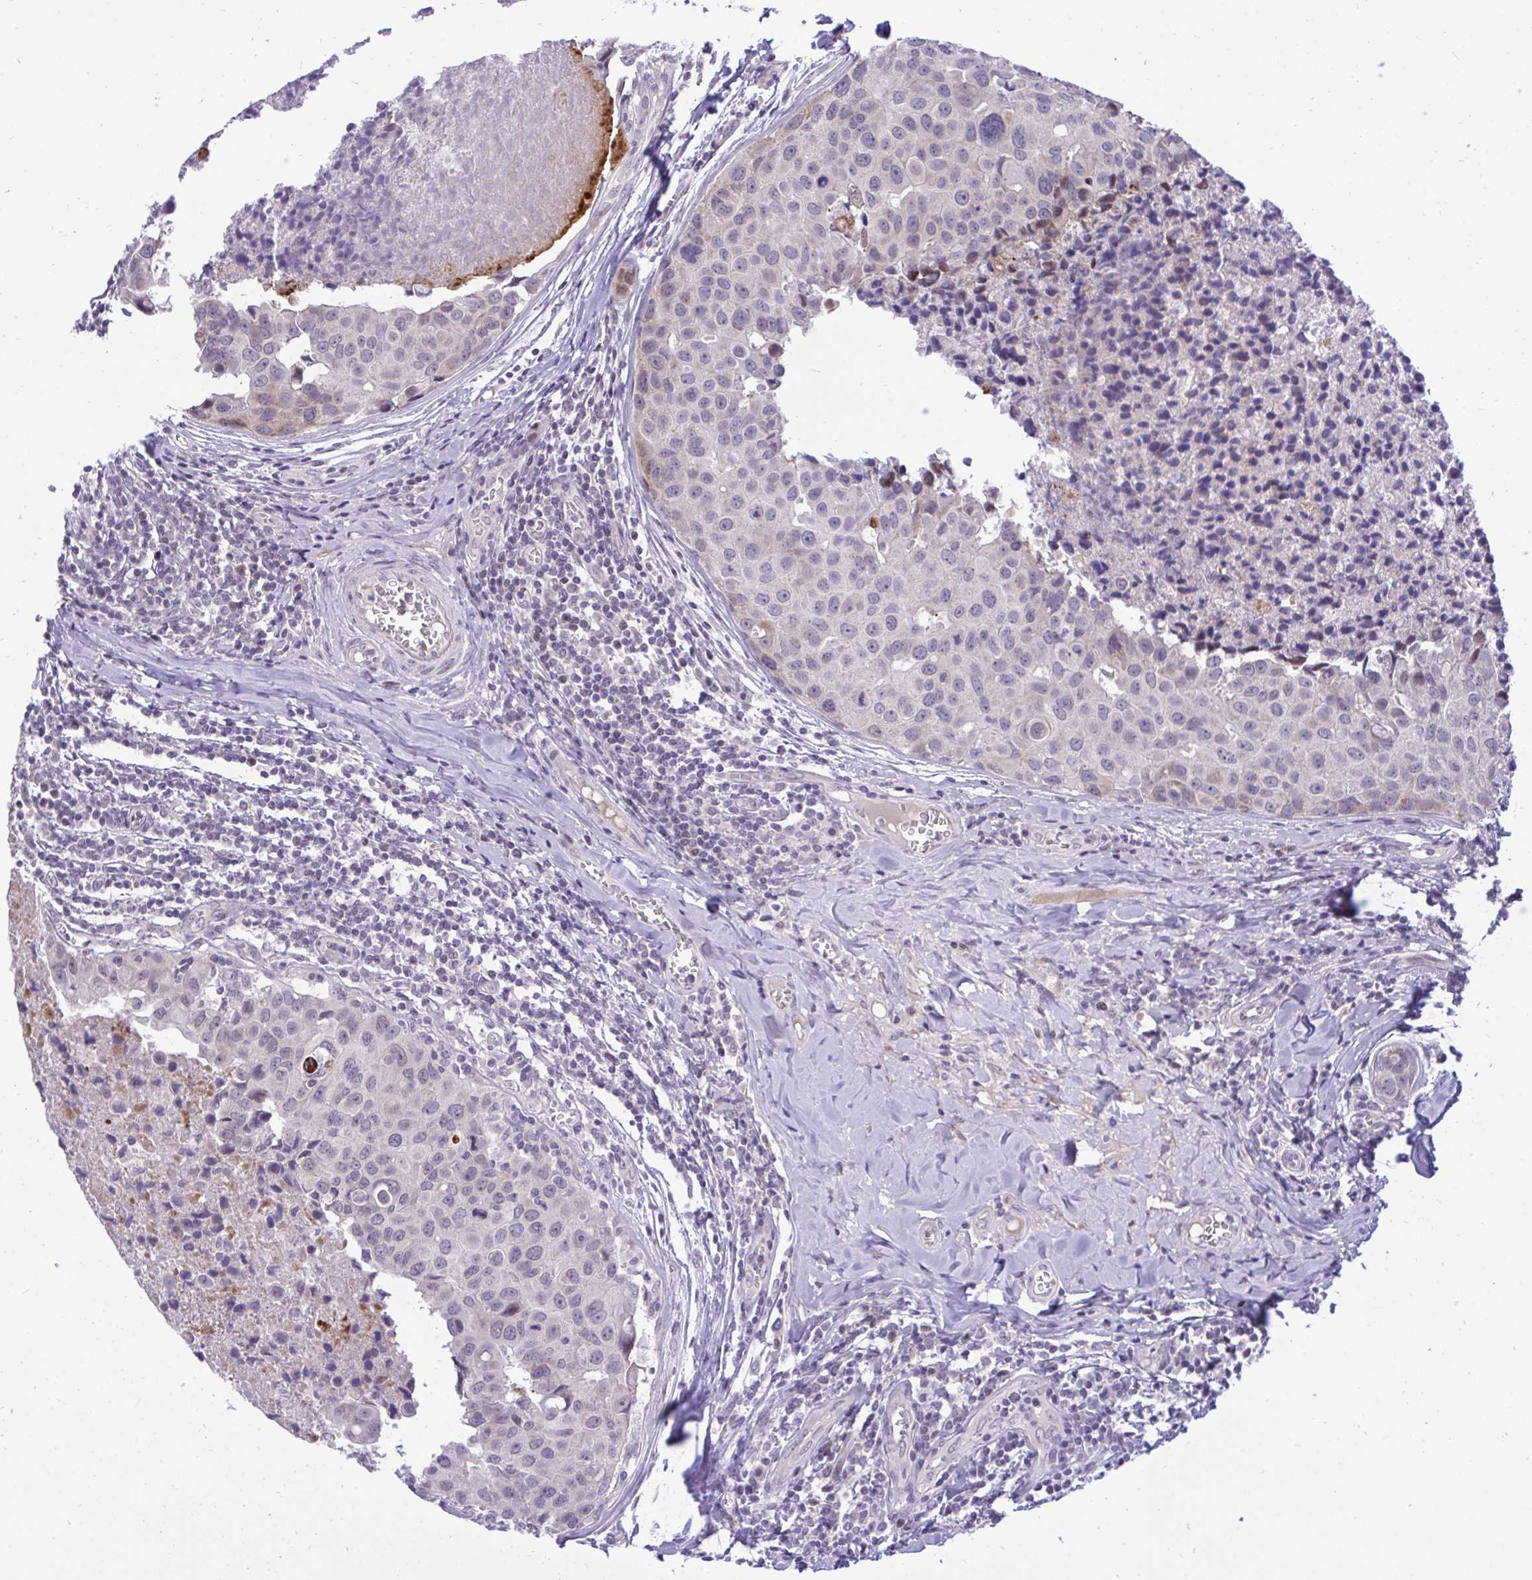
{"staining": {"intensity": "weak", "quantity": "<25%", "location": "cytoplasmic/membranous"}, "tissue": "breast cancer", "cell_type": "Tumor cells", "image_type": "cancer", "snomed": [{"axis": "morphology", "description": "Duct carcinoma"}, {"axis": "topography", "description": "Breast"}], "caption": "This micrograph is of breast cancer stained with IHC to label a protein in brown with the nuclei are counter-stained blue. There is no expression in tumor cells.", "gene": "EPOP", "patient": {"sex": "female", "age": 24}}